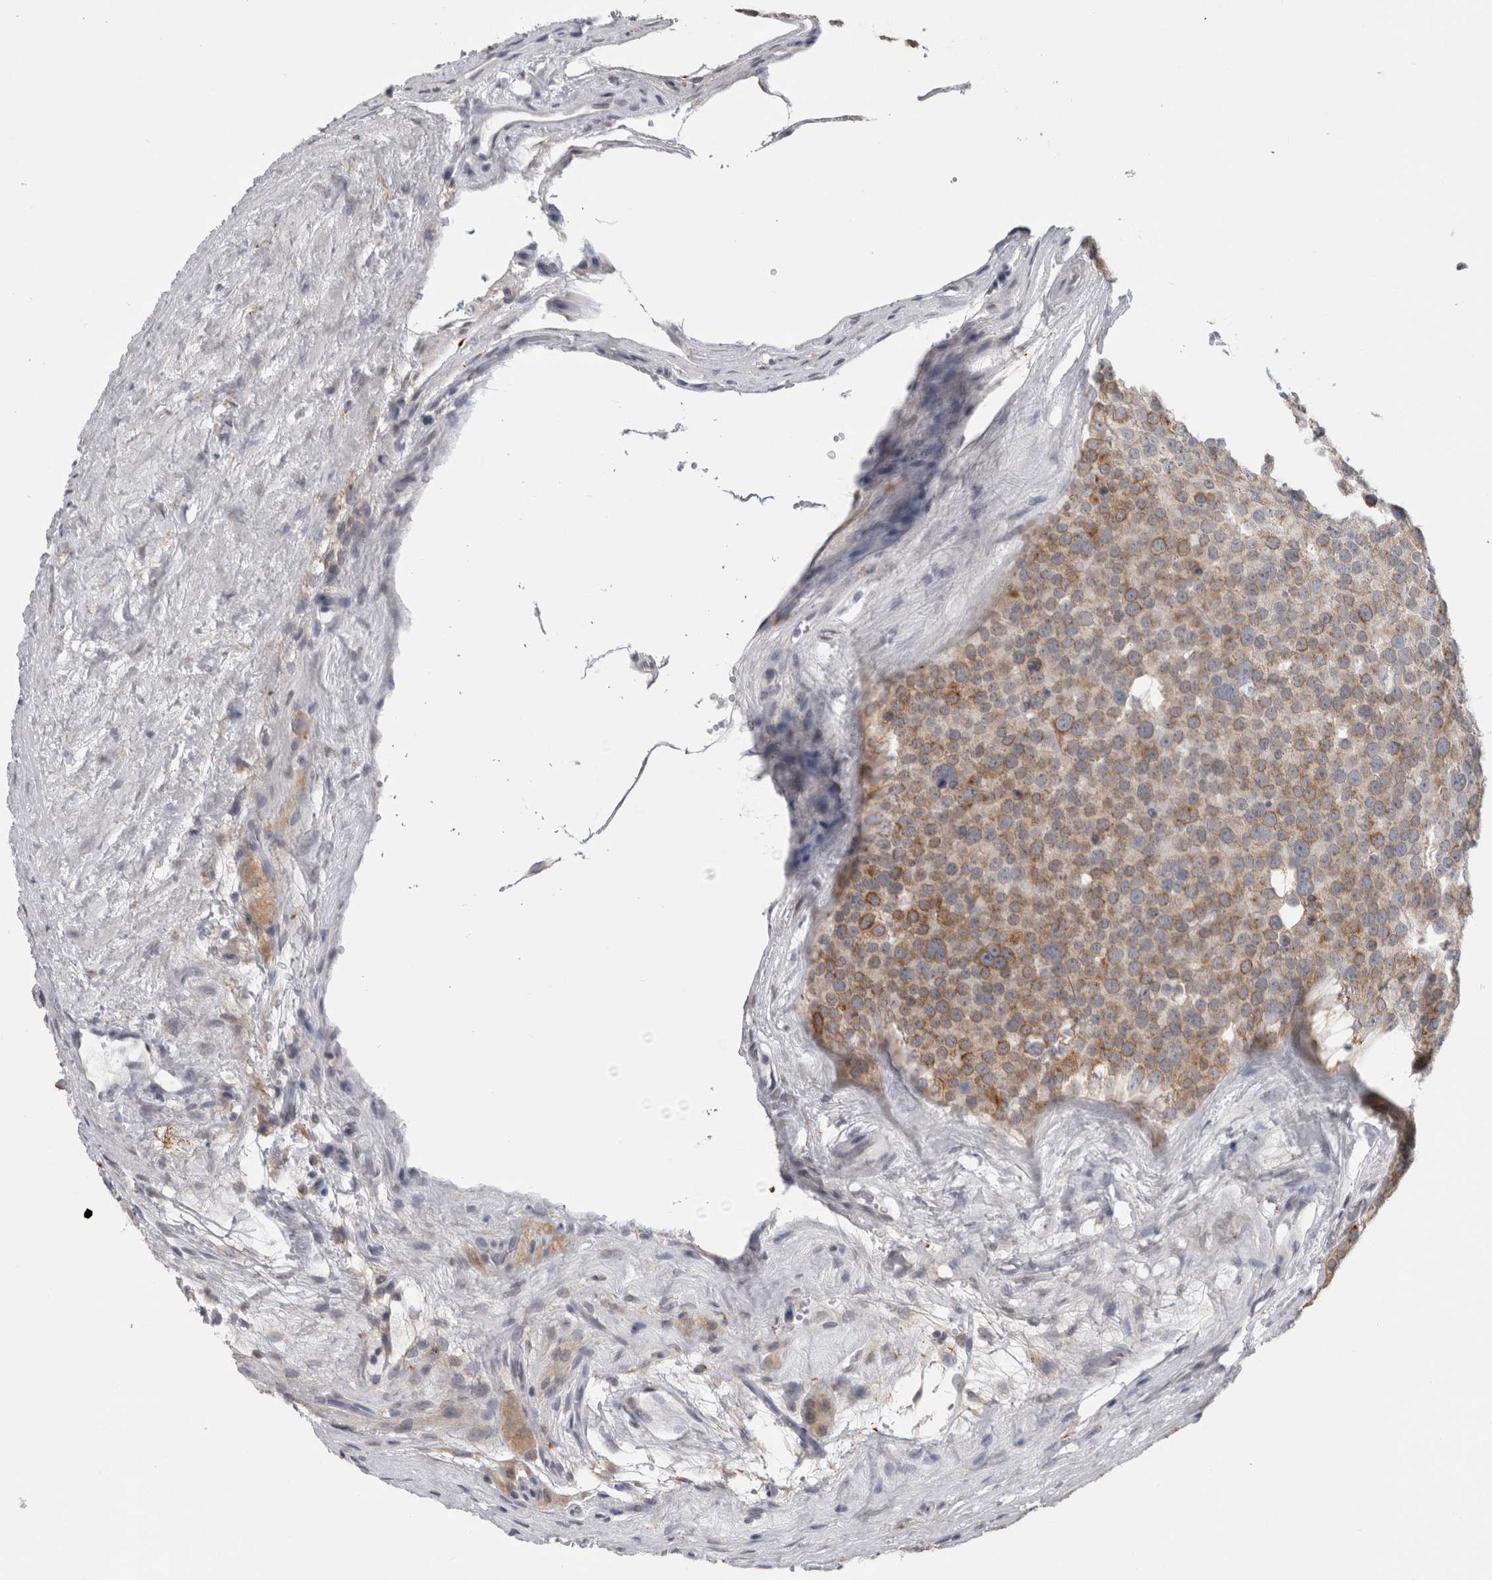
{"staining": {"intensity": "moderate", "quantity": "25%-75%", "location": "cytoplasmic/membranous"}, "tissue": "testis cancer", "cell_type": "Tumor cells", "image_type": "cancer", "snomed": [{"axis": "morphology", "description": "Seminoma, NOS"}, {"axis": "topography", "description": "Testis"}], "caption": "This histopathology image displays immunohistochemistry staining of testis seminoma, with medium moderate cytoplasmic/membranous expression in about 25%-75% of tumor cells.", "gene": "TMEM242", "patient": {"sex": "male", "age": 71}}